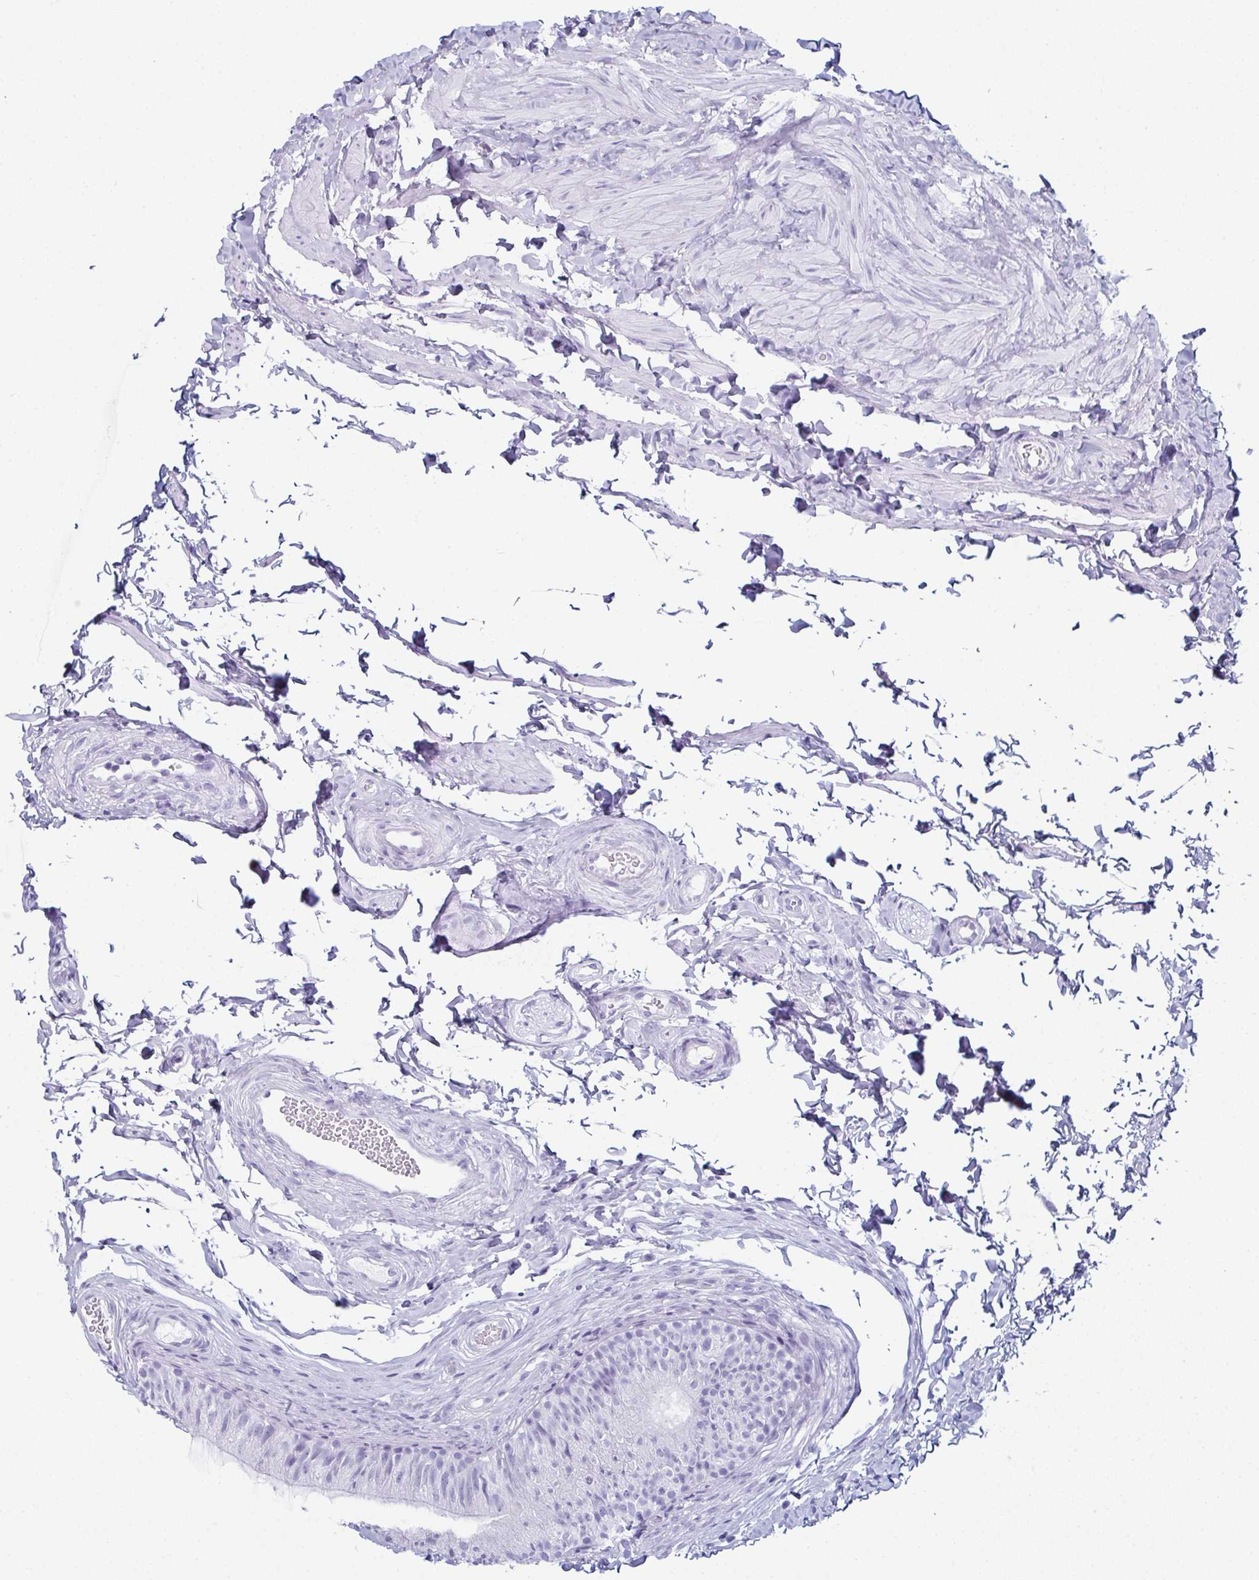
{"staining": {"intensity": "negative", "quantity": "none", "location": "none"}, "tissue": "epididymis", "cell_type": "Glandular cells", "image_type": "normal", "snomed": [{"axis": "morphology", "description": "Normal tissue, NOS"}, {"axis": "topography", "description": "Epididymis, spermatic cord, NOS"}, {"axis": "topography", "description": "Epididymis"}, {"axis": "topography", "description": "Peripheral nerve tissue"}], "caption": "Micrograph shows no protein expression in glandular cells of benign epididymis.", "gene": "ENKUR", "patient": {"sex": "male", "age": 29}}